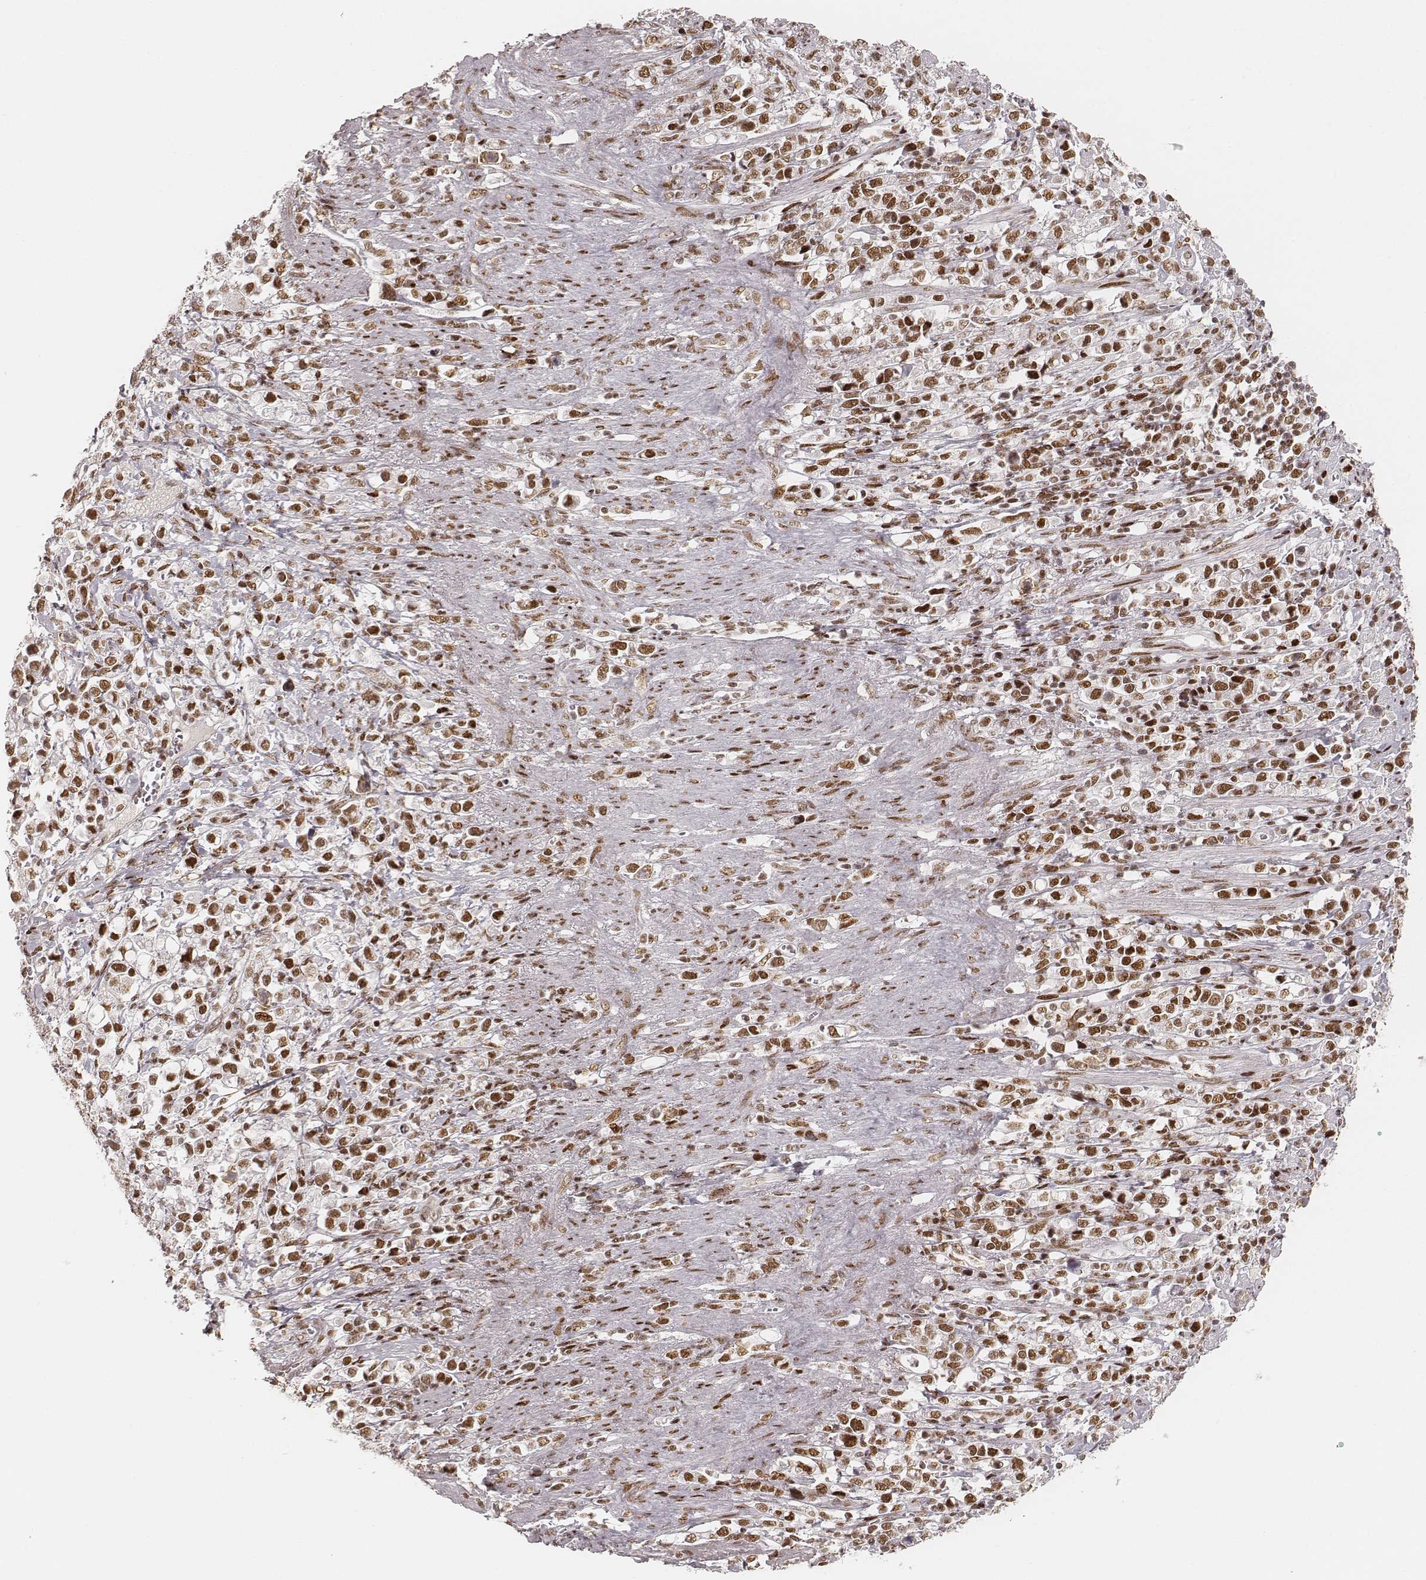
{"staining": {"intensity": "moderate", "quantity": ">75%", "location": "nuclear"}, "tissue": "stomach cancer", "cell_type": "Tumor cells", "image_type": "cancer", "snomed": [{"axis": "morphology", "description": "Adenocarcinoma, NOS"}, {"axis": "topography", "description": "Stomach"}], "caption": "Human stomach adenocarcinoma stained for a protein (brown) displays moderate nuclear positive staining in approximately >75% of tumor cells.", "gene": "HNRNPC", "patient": {"sex": "male", "age": 63}}